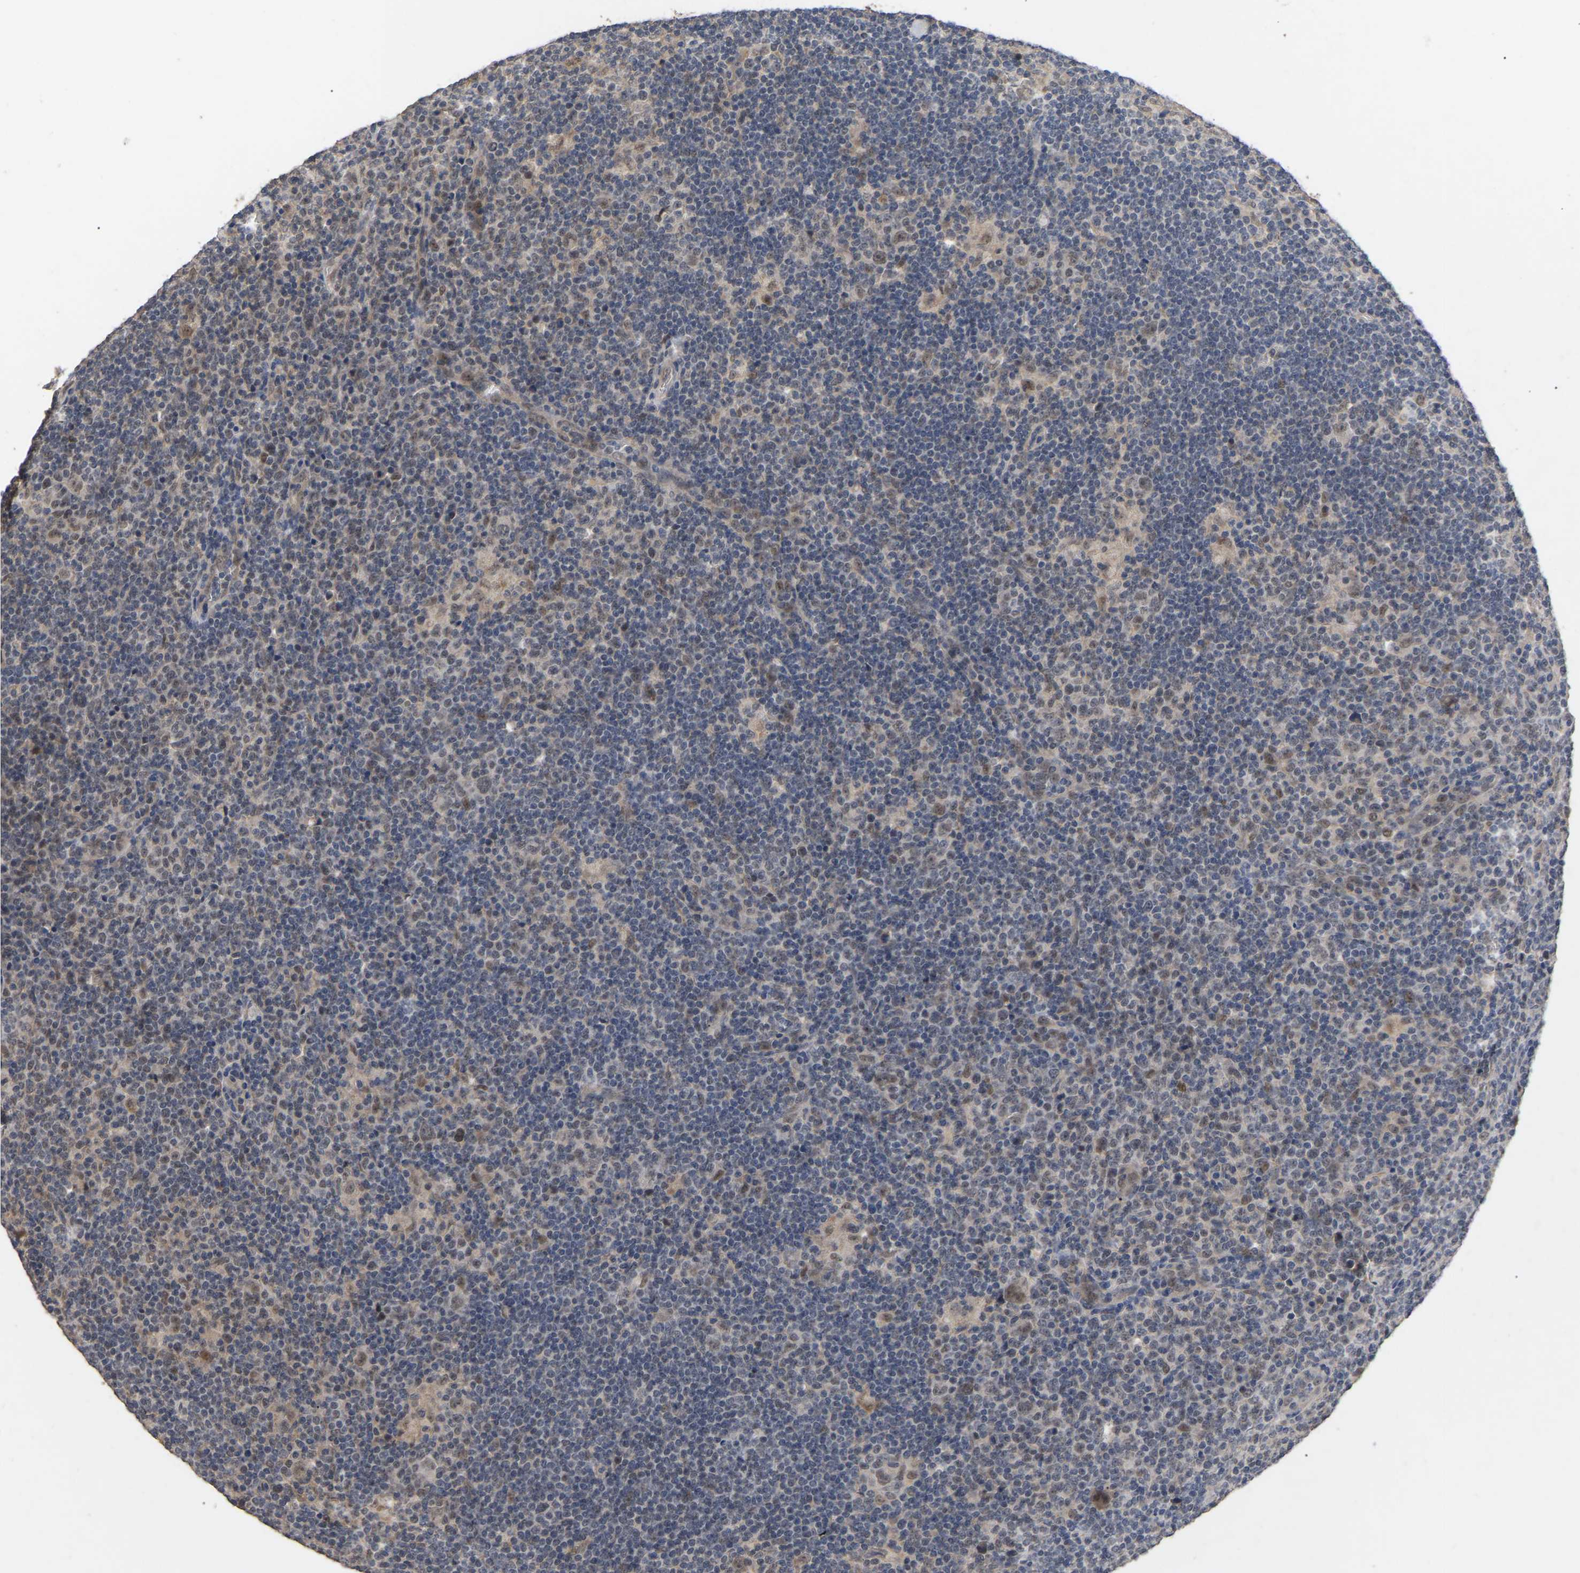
{"staining": {"intensity": "moderate", "quantity": ">75%", "location": "nuclear"}, "tissue": "lymphoma", "cell_type": "Tumor cells", "image_type": "cancer", "snomed": [{"axis": "morphology", "description": "Hodgkin's disease, NOS"}, {"axis": "topography", "description": "Lymph node"}], "caption": "The immunohistochemical stain highlights moderate nuclear expression in tumor cells of lymphoma tissue. (Stains: DAB in brown, nuclei in blue, Microscopy: brightfield microscopy at high magnification).", "gene": "JAZF1", "patient": {"sex": "female", "age": 57}}